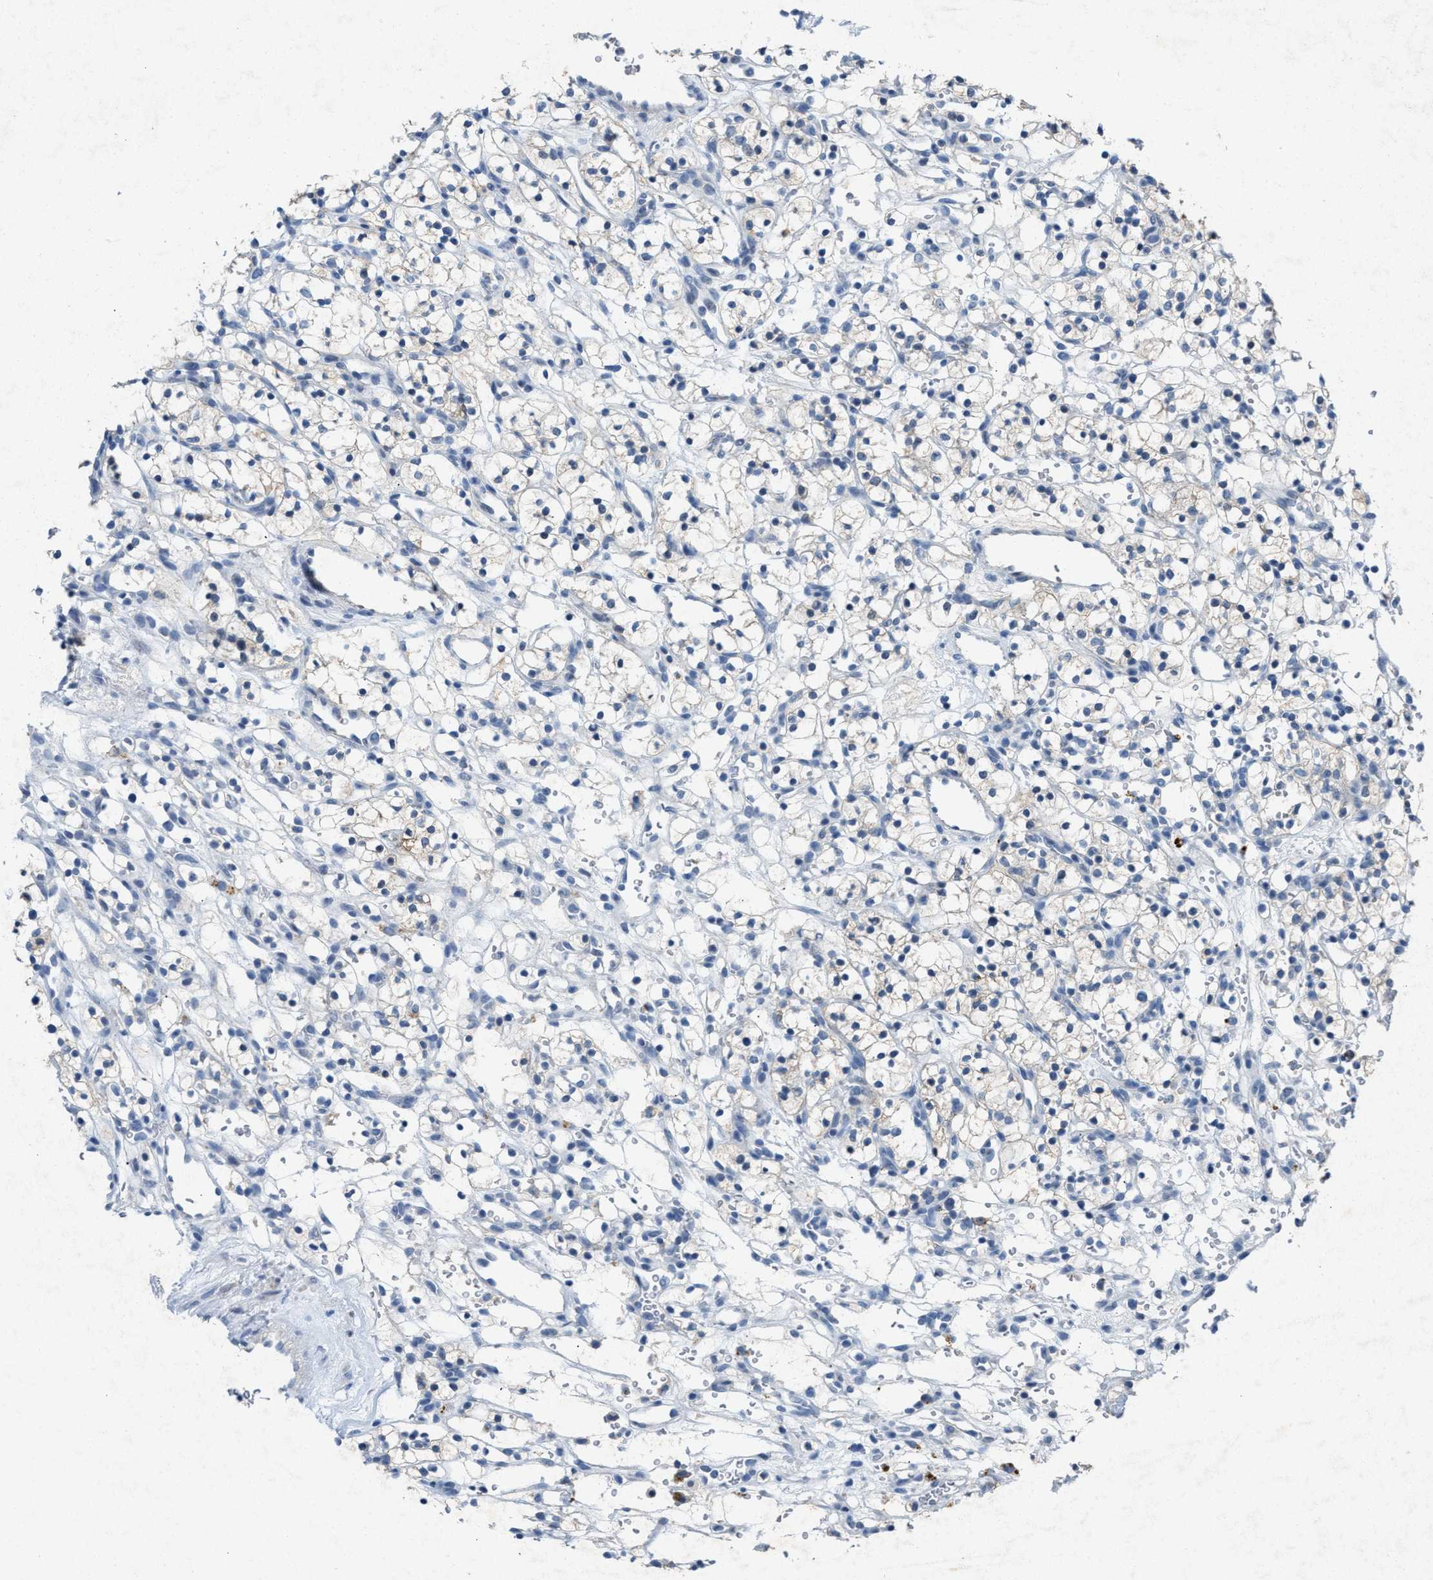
{"staining": {"intensity": "negative", "quantity": "none", "location": "none"}, "tissue": "renal cancer", "cell_type": "Tumor cells", "image_type": "cancer", "snomed": [{"axis": "morphology", "description": "Adenocarcinoma, NOS"}, {"axis": "topography", "description": "Kidney"}], "caption": "The image shows no significant staining in tumor cells of renal cancer (adenocarcinoma). (Brightfield microscopy of DAB (3,3'-diaminobenzidine) IHC at high magnification).", "gene": "SLC5A5", "patient": {"sex": "female", "age": 57}}